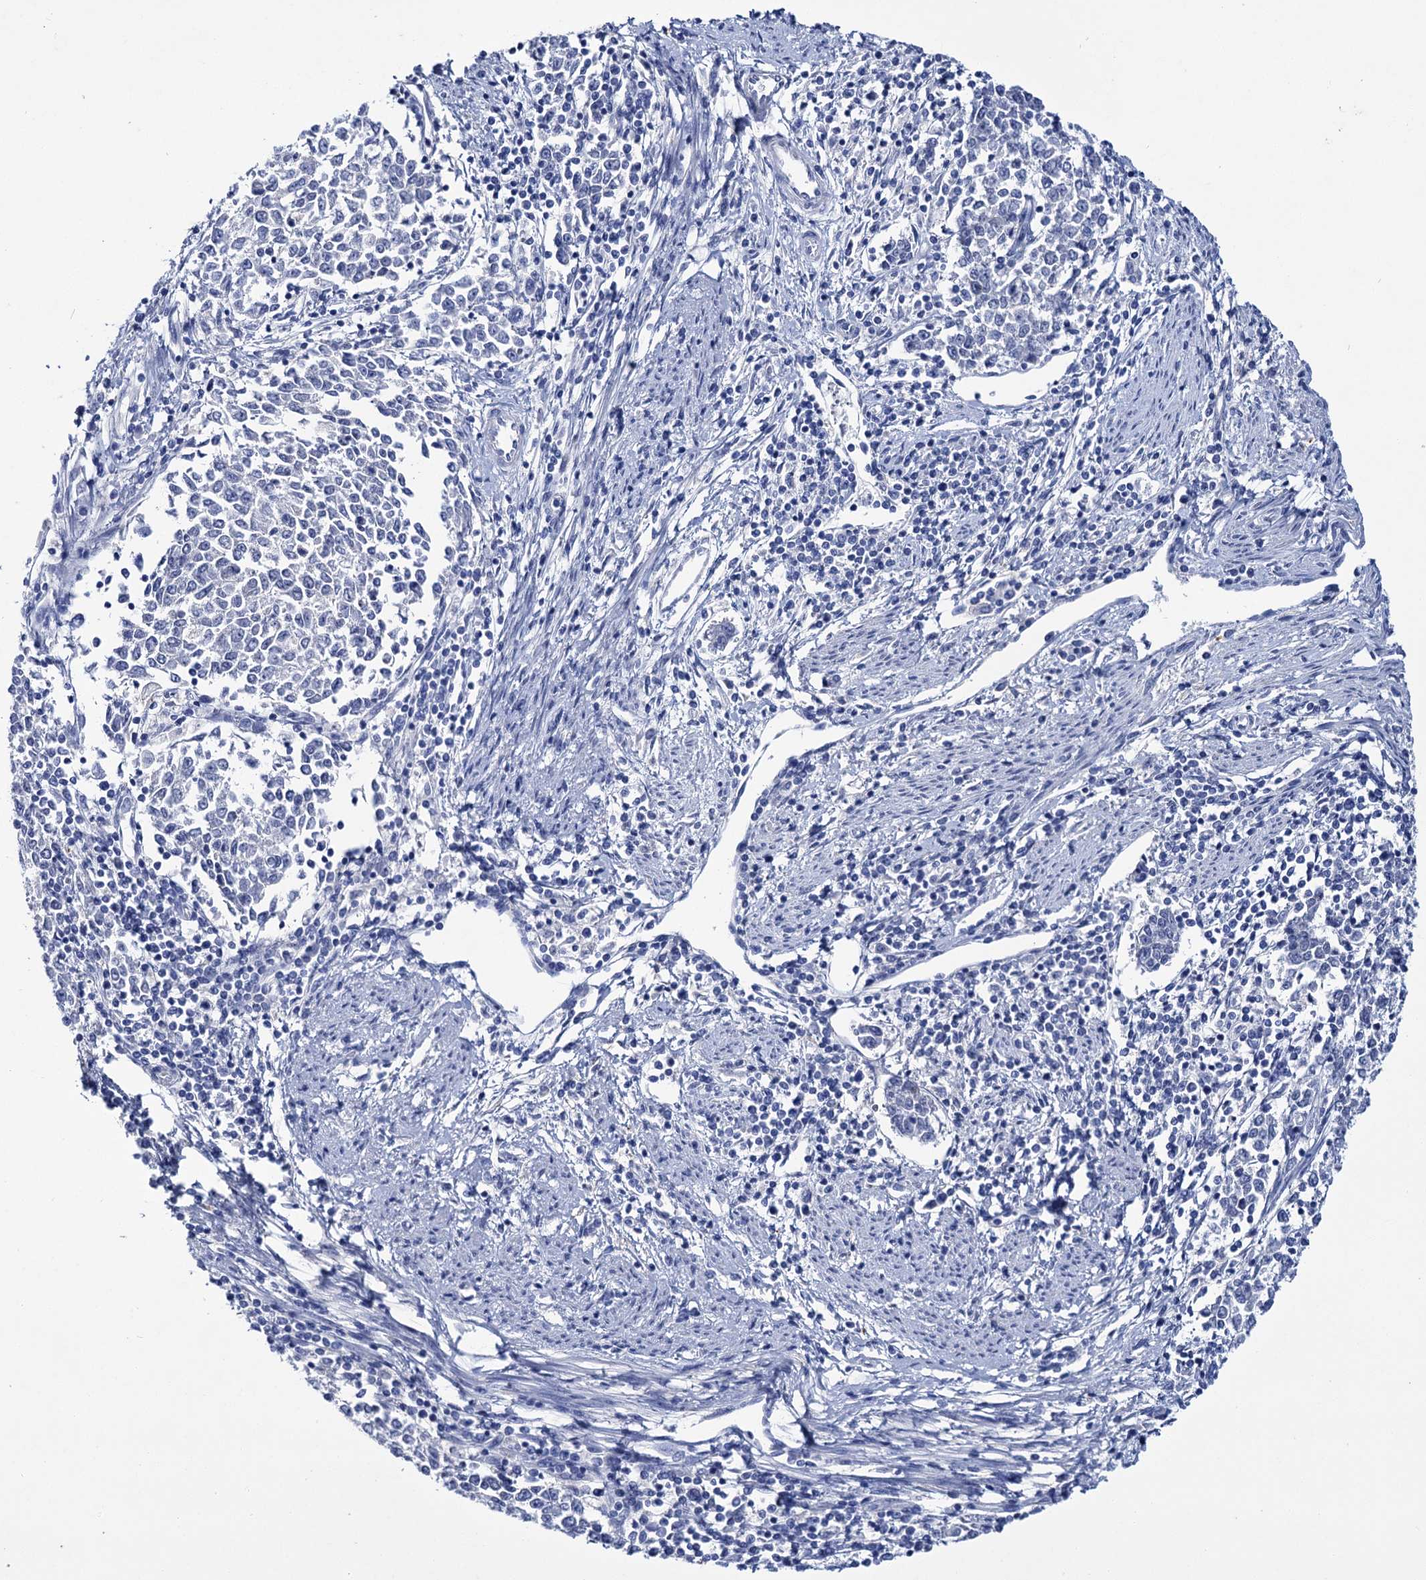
{"staining": {"intensity": "negative", "quantity": "none", "location": "none"}, "tissue": "endometrial cancer", "cell_type": "Tumor cells", "image_type": "cancer", "snomed": [{"axis": "morphology", "description": "Adenocarcinoma, NOS"}, {"axis": "topography", "description": "Endometrium"}], "caption": "Protein analysis of endometrial adenocarcinoma shows no significant expression in tumor cells.", "gene": "LYZL4", "patient": {"sex": "female", "age": 50}}